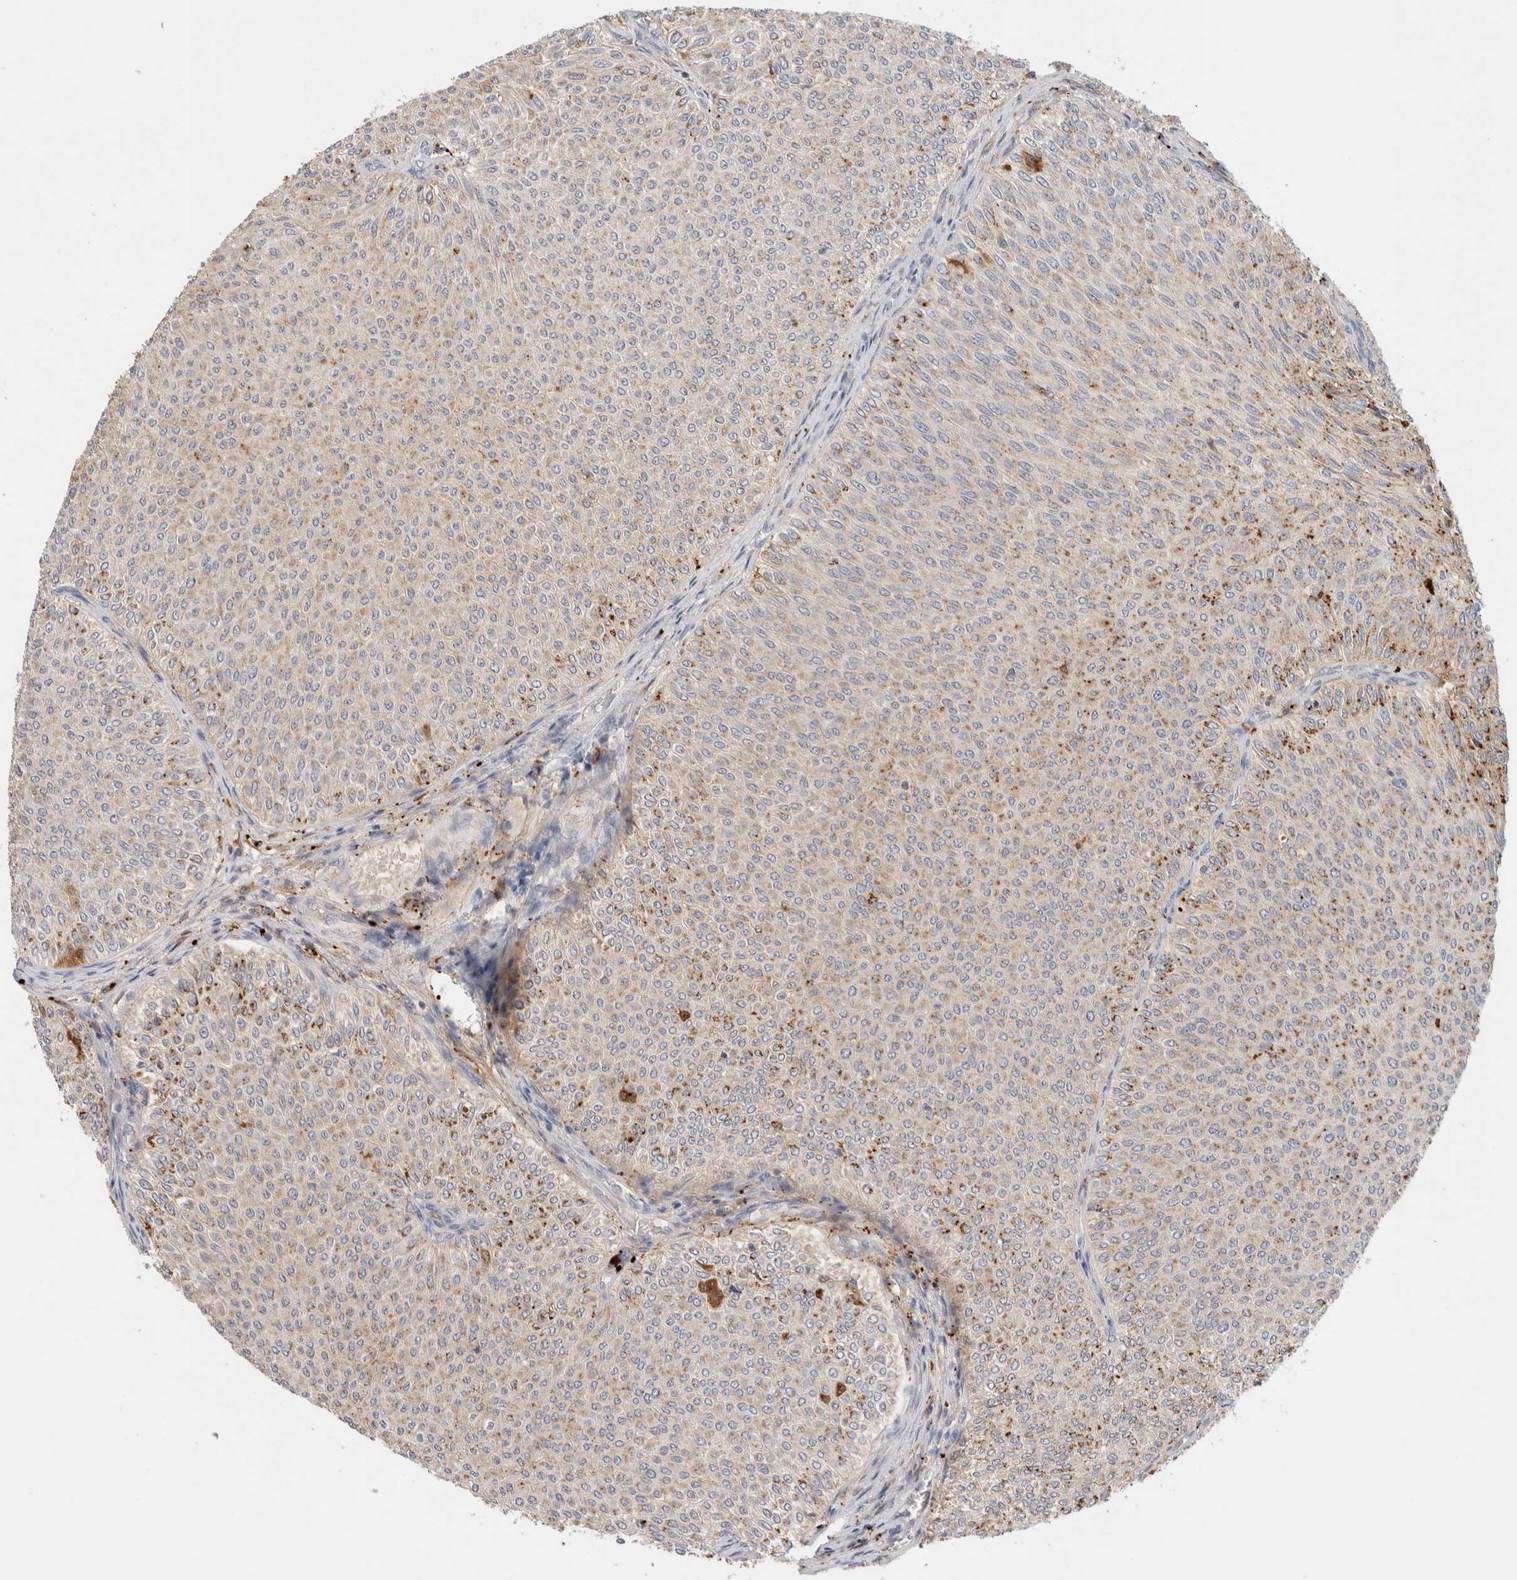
{"staining": {"intensity": "moderate", "quantity": "25%-75%", "location": "cytoplasmic/membranous"}, "tissue": "urothelial cancer", "cell_type": "Tumor cells", "image_type": "cancer", "snomed": [{"axis": "morphology", "description": "Urothelial carcinoma, Low grade"}, {"axis": "topography", "description": "Urinary bladder"}], "caption": "Protein expression analysis of human urothelial cancer reveals moderate cytoplasmic/membranous positivity in approximately 25%-75% of tumor cells.", "gene": "GCLM", "patient": {"sex": "male", "age": 78}}